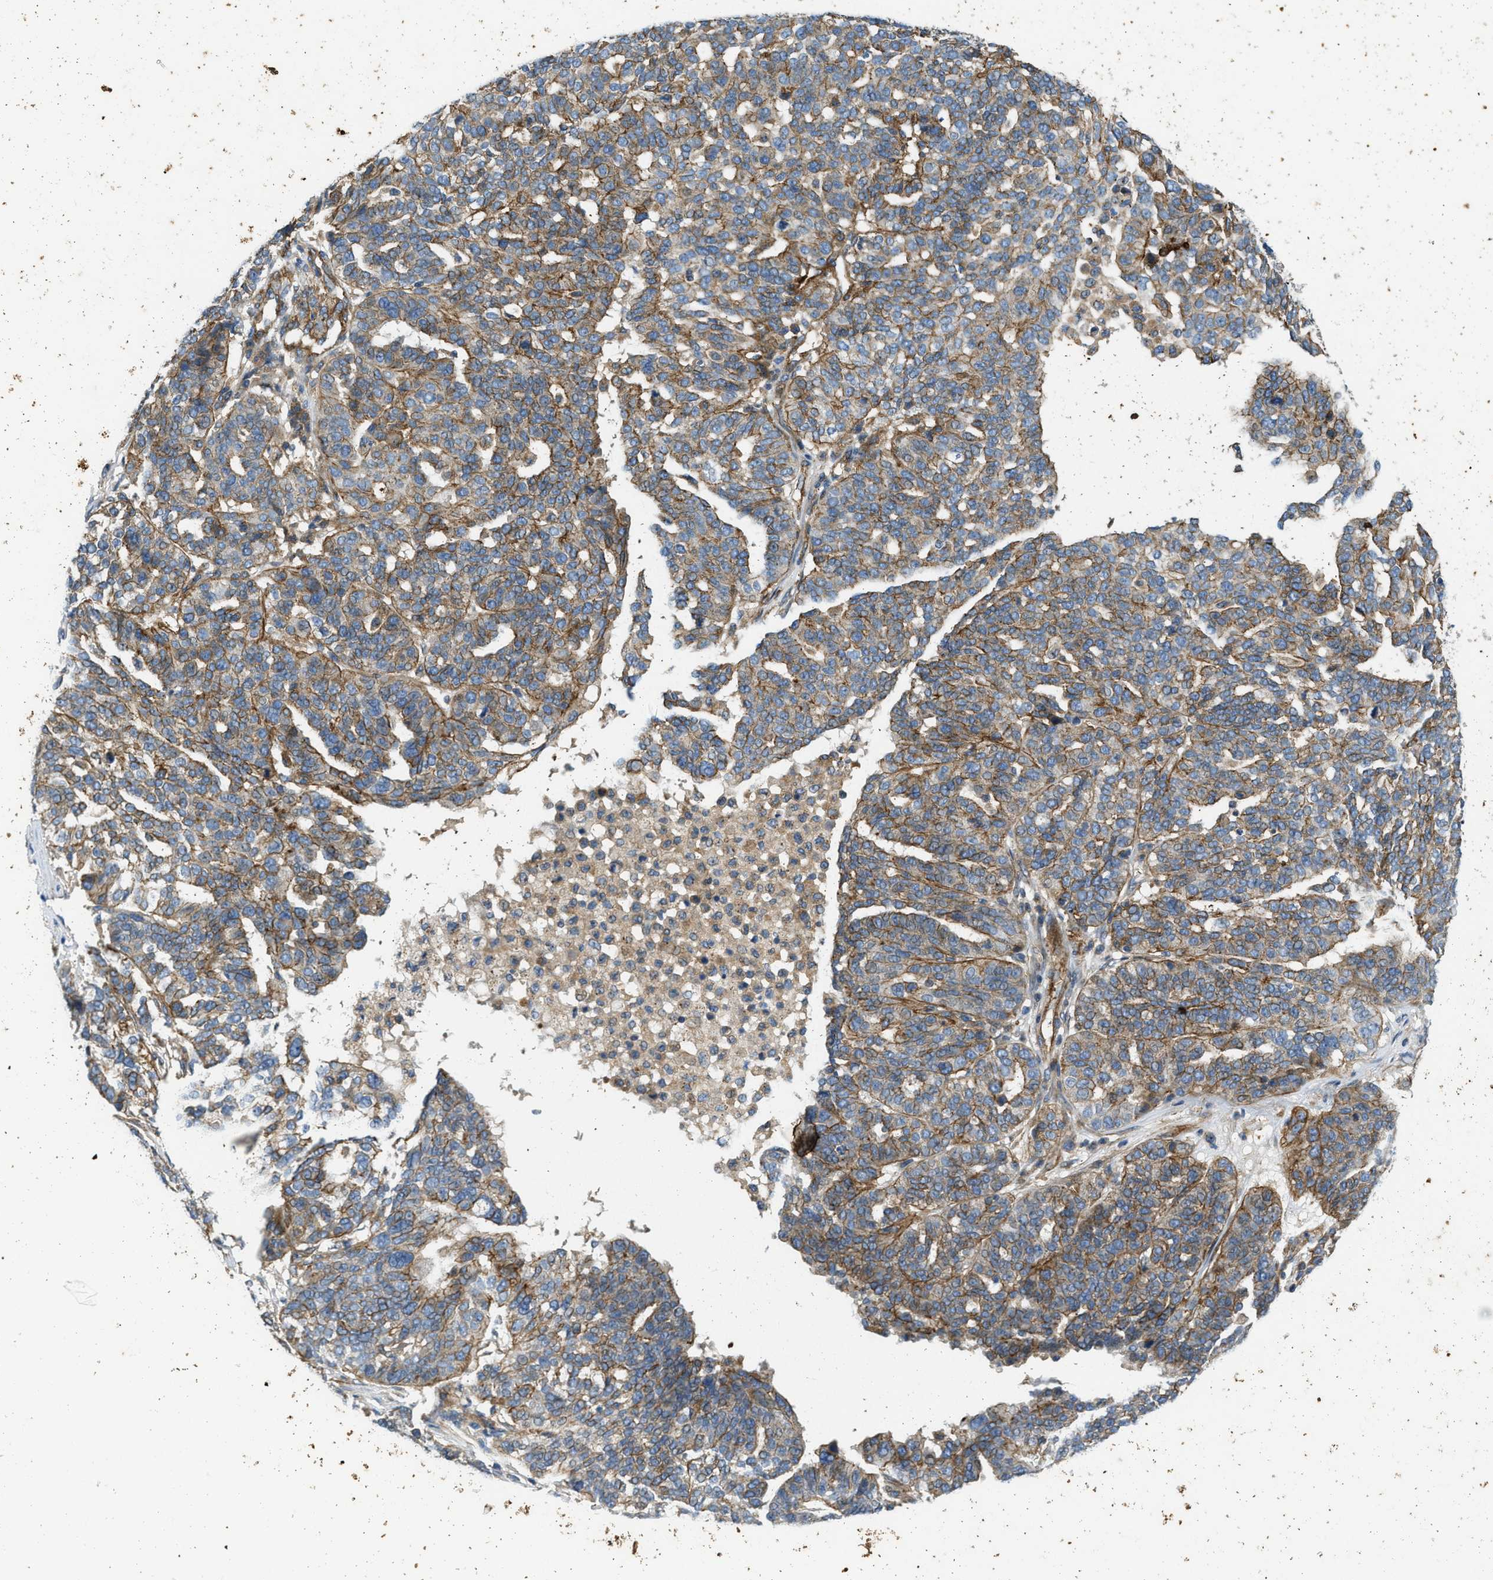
{"staining": {"intensity": "moderate", "quantity": ">75%", "location": "cytoplasmic/membranous"}, "tissue": "ovarian cancer", "cell_type": "Tumor cells", "image_type": "cancer", "snomed": [{"axis": "morphology", "description": "Cystadenocarcinoma, serous, NOS"}, {"axis": "topography", "description": "Ovary"}], "caption": "DAB immunohistochemical staining of human ovarian serous cystadenocarcinoma displays moderate cytoplasmic/membranous protein expression in approximately >75% of tumor cells. Immunohistochemistry (ihc) stains the protein of interest in brown and the nuclei are stained blue.", "gene": "ERC1", "patient": {"sex": "female", "age": 59}}